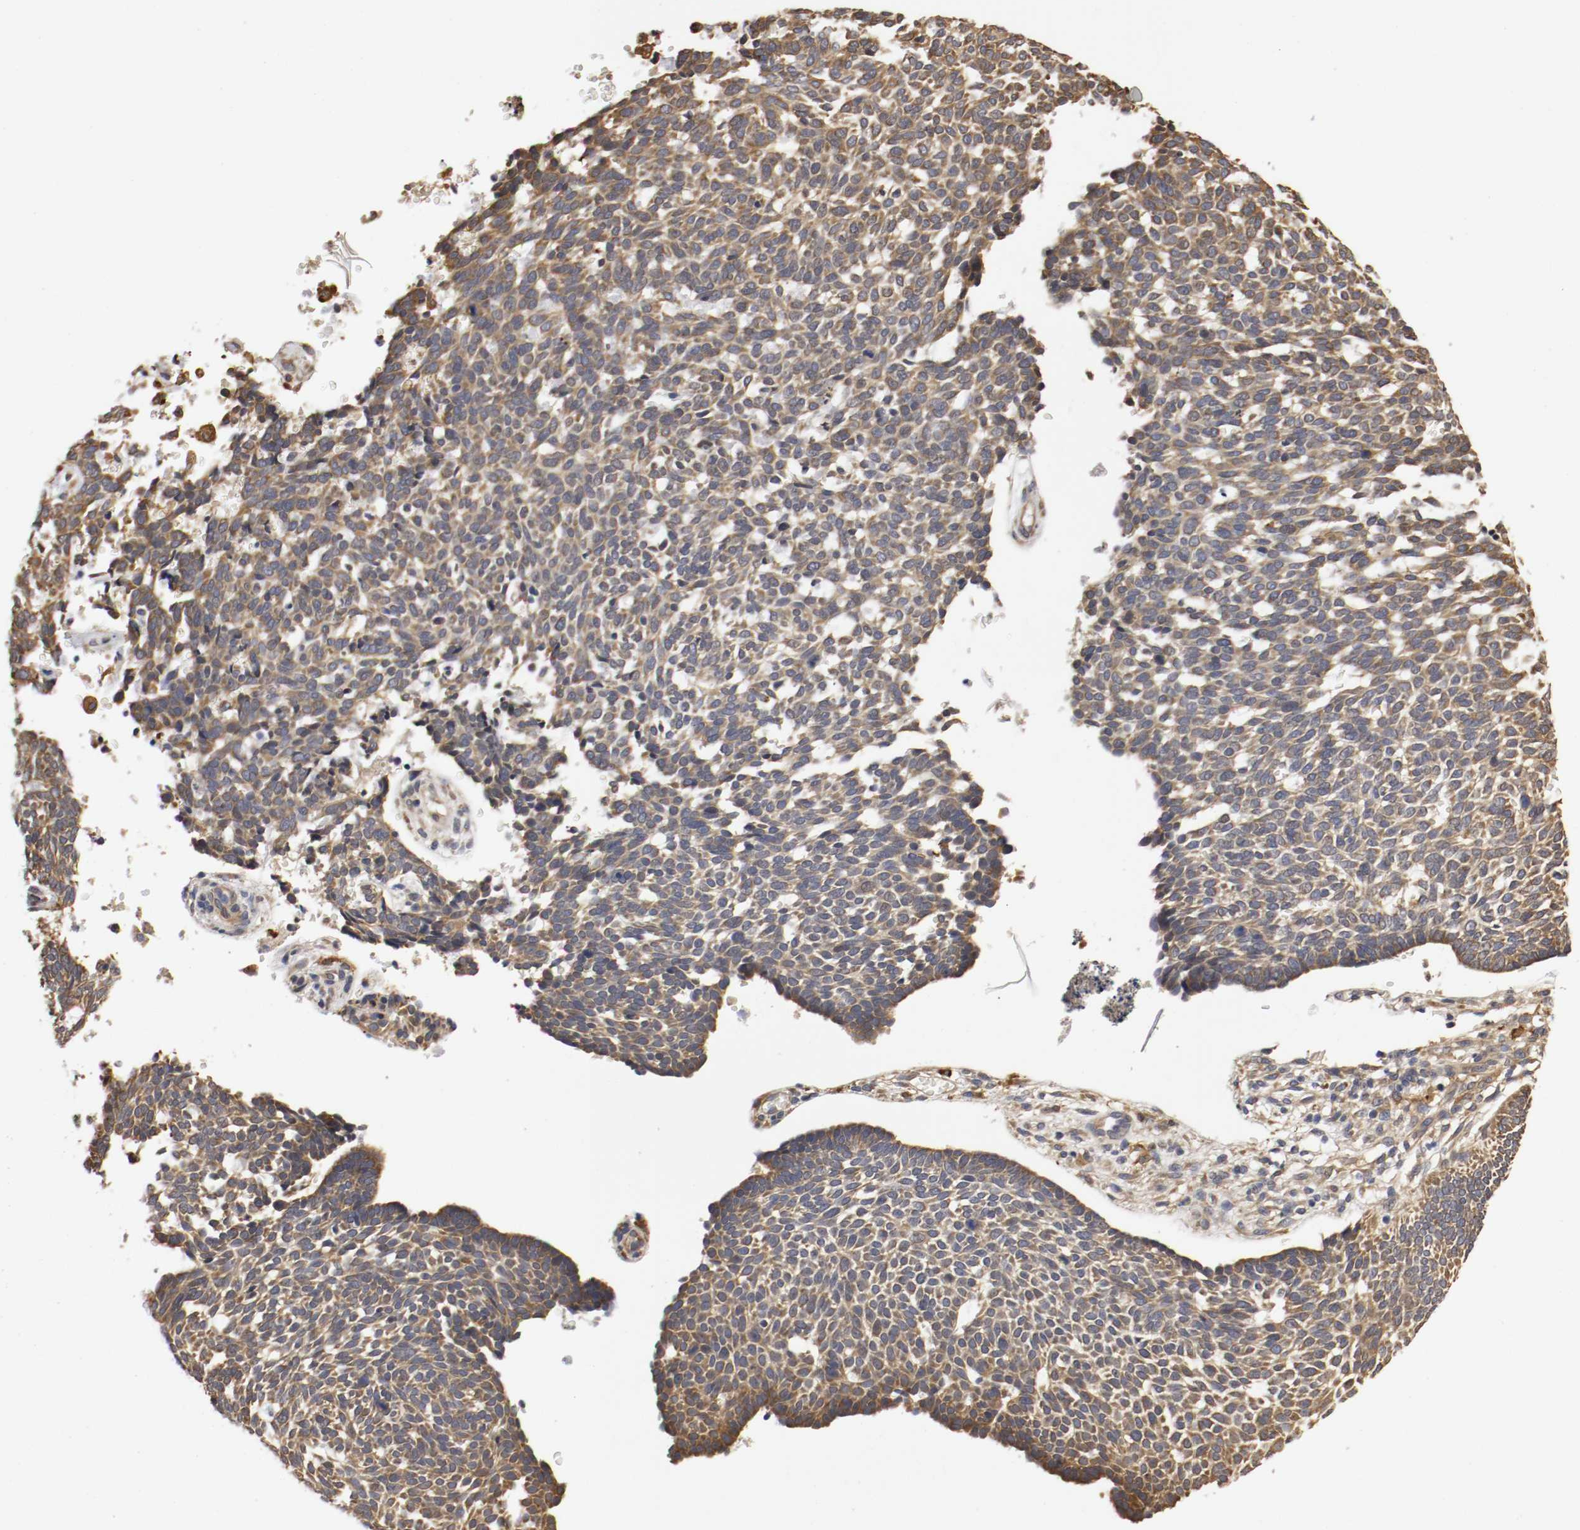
{"staining": {"intensity": "weak", "quantity": ">75%", "location": "cytoplasmic/membranous"}, "tissue": "skin cancer", "cell_type": "Tumor cells", "image_type": "cancer", "snomed": [{"axis": "morphology", "description": "Normal tissue, NOS"}, {"axis": "morphology", "description": "Basal cell carcinoma"}, {"axis": "topography", "description": "Skin"}], "caption": "Skin basal cell carcinoma stained for a protein (brown) reveals weak cytoplasmic/membranous positive expression in approximately >75% of tumor cells.", "gene": "VEZT", "patient": {"sex": "male", "age": 87}}